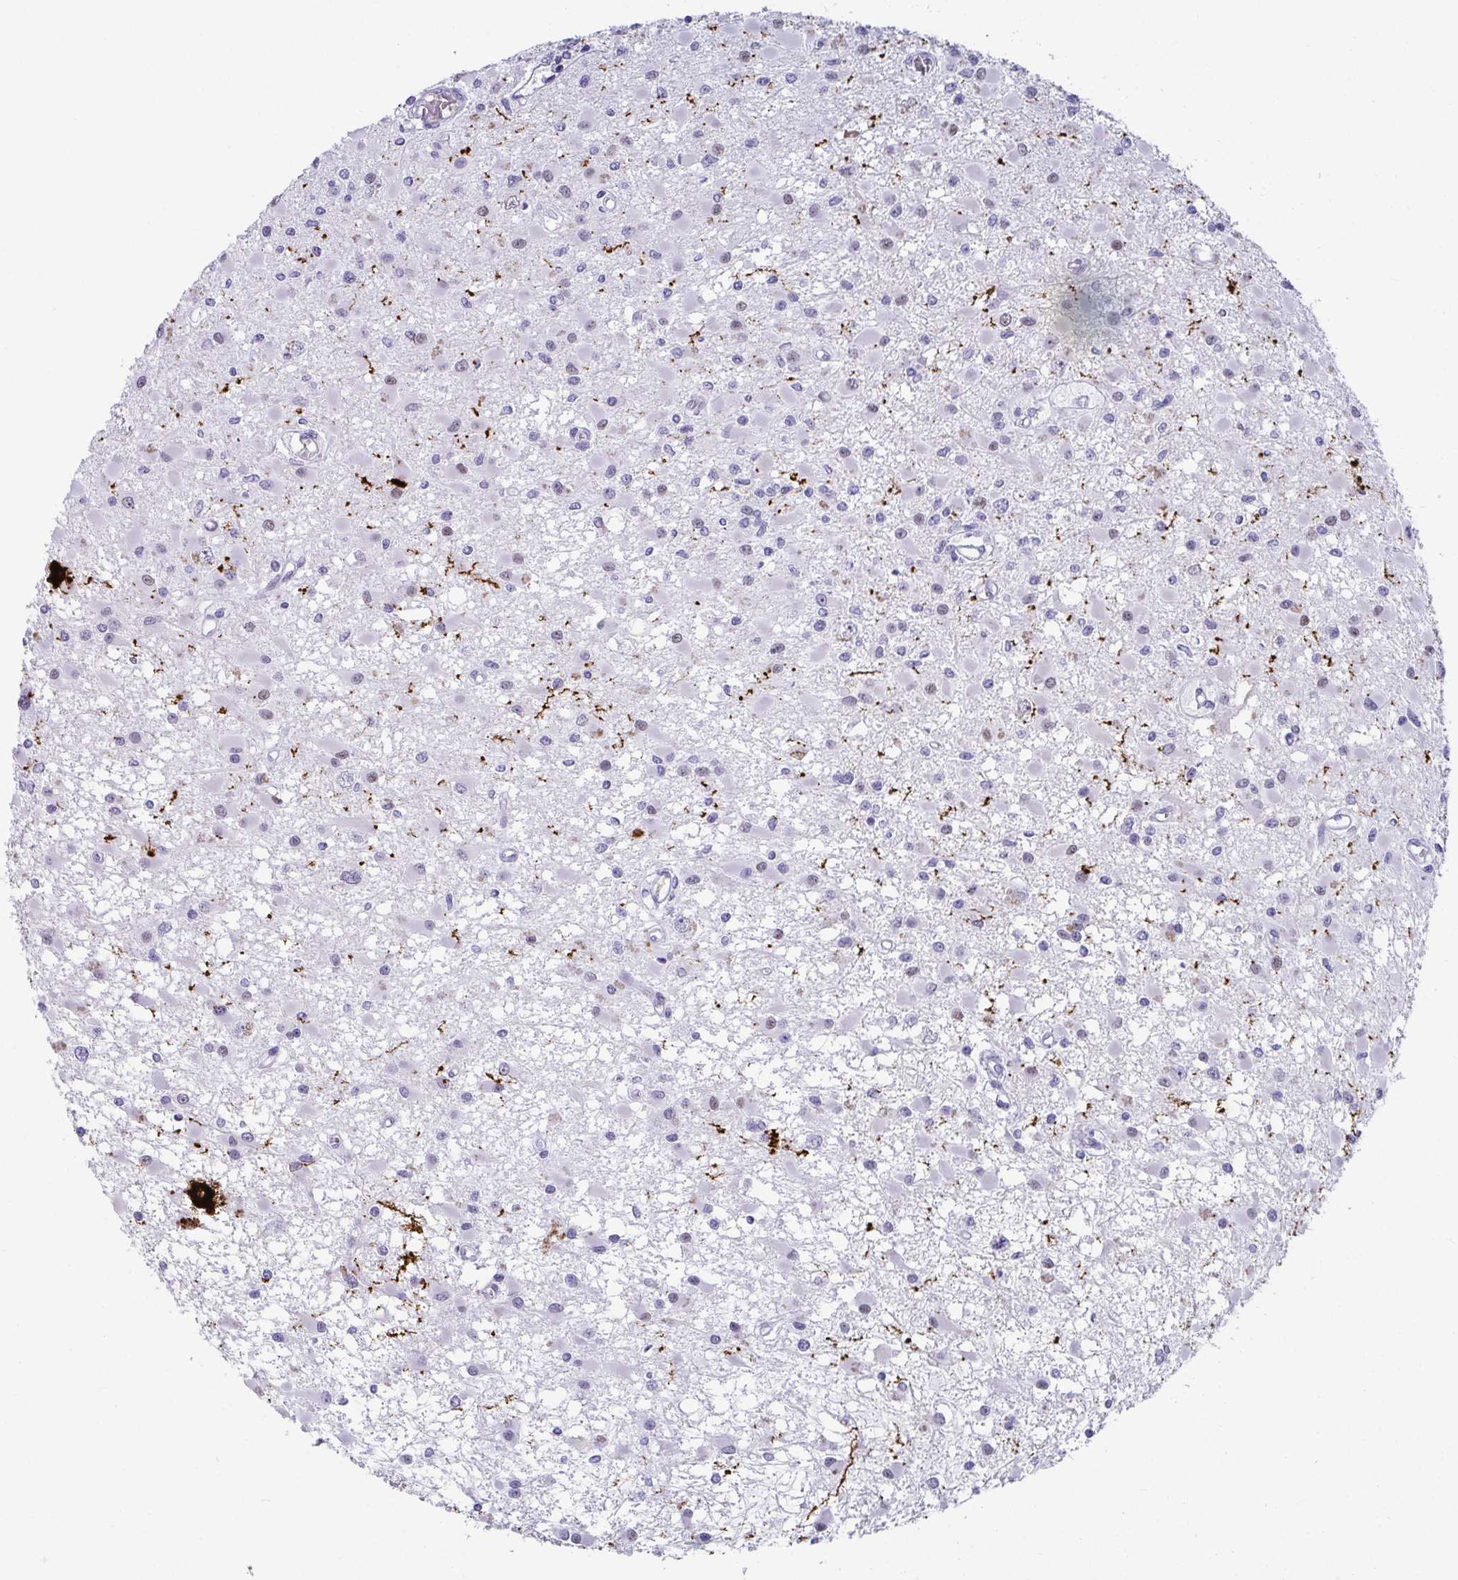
{"staining": {"intensity": "negative", "quantity": "none", "location": "none"}, "tissue": "glioma", "cell_type": "Tumor cells", "image_type": "cancer", "snomed": [{"axis": "morphology", "description": "Glioma, malignant, High grade"}, {"axis": "topography", "description": "Brain"}], "caption": "IHC photomicrograph of neoplastic tissue: malignant high-grade glioma stained with DAB (3,3'-diaminobenzidine) demonstrates no significant protein staining in tumor cells.", "gene": "NPY", "patient": {"sex": "male", "age": 54}}